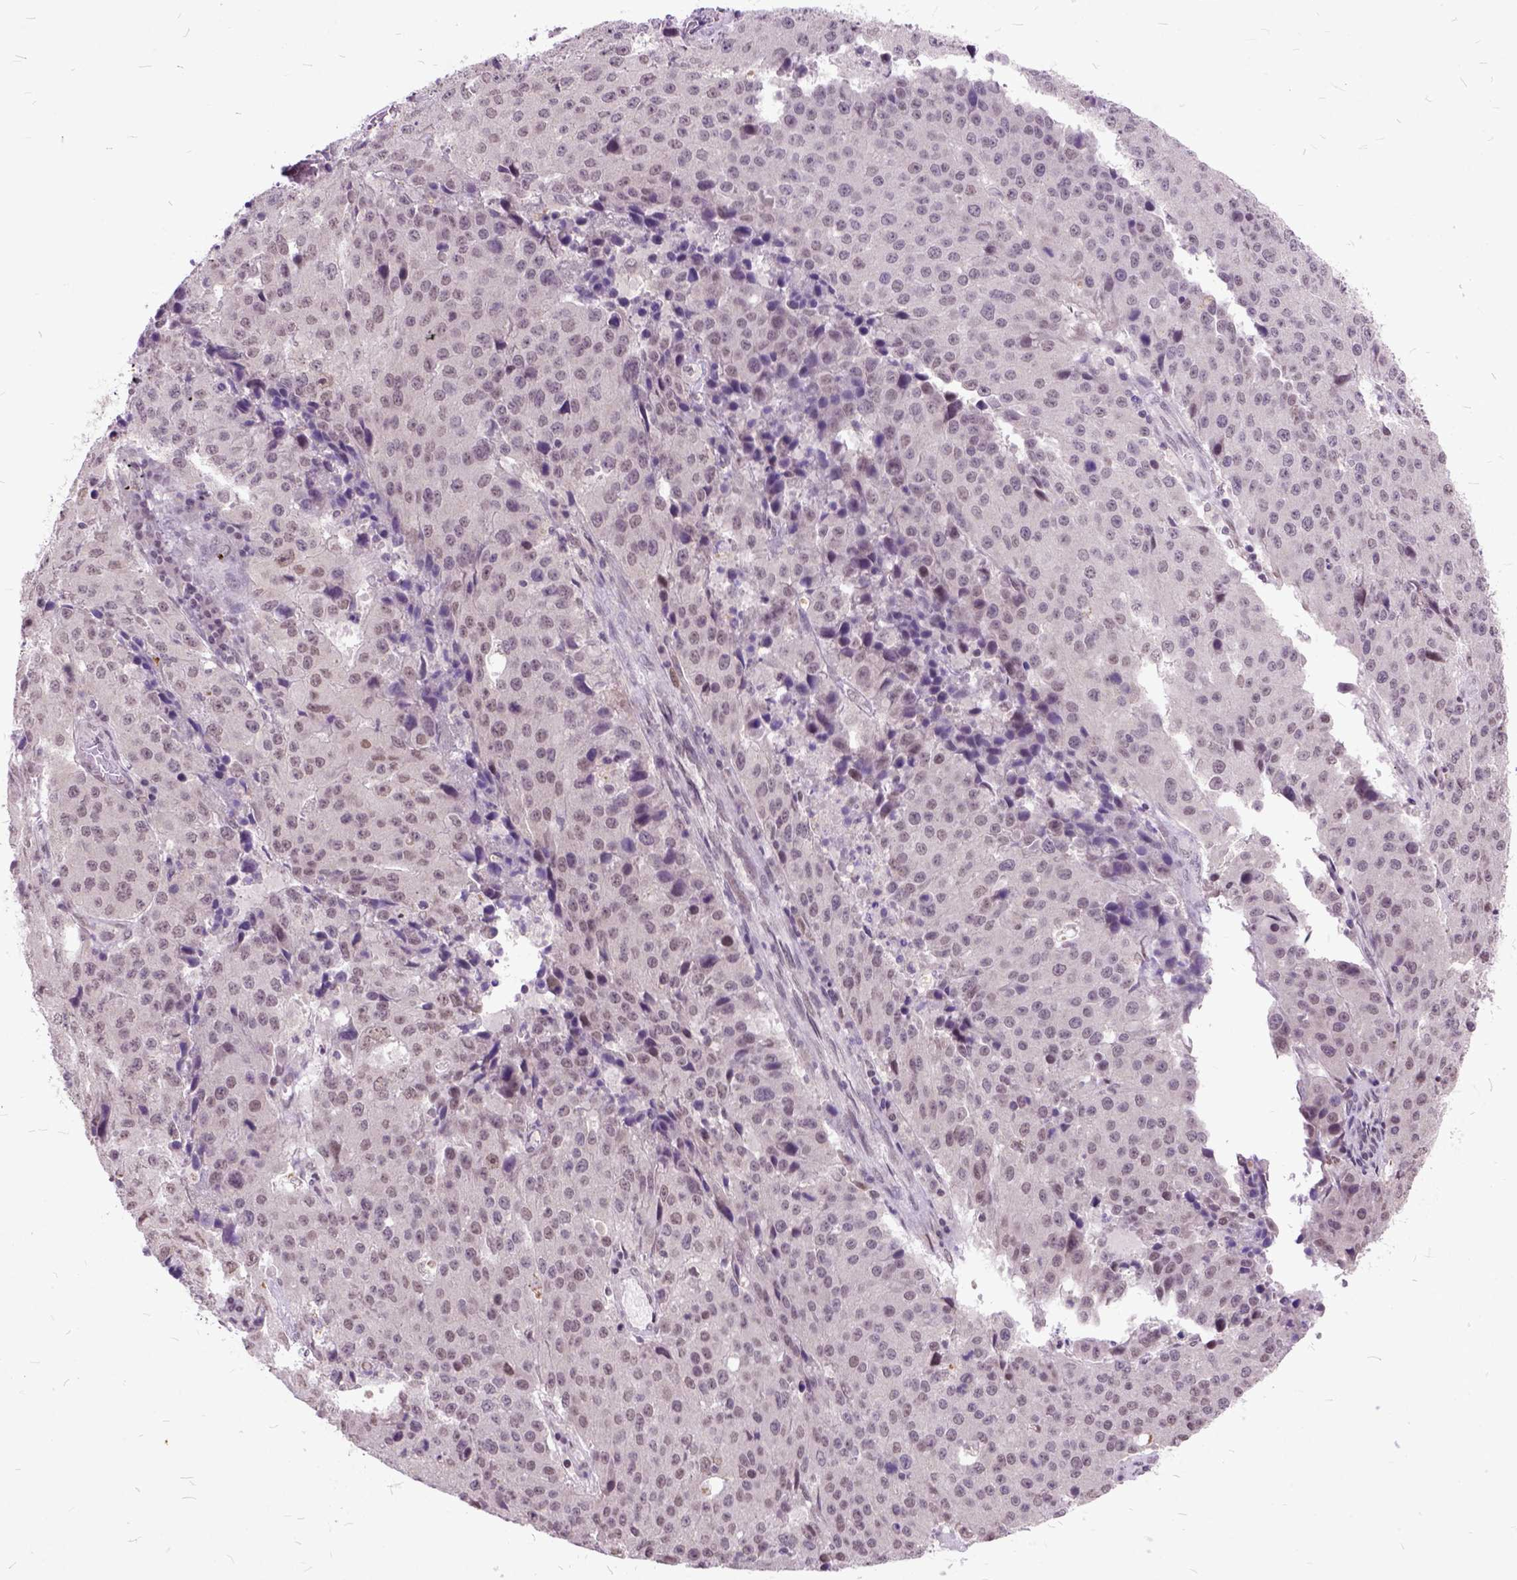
{"staining": {"intensity": "weak", "quantity": "25%-75%", "location": "nuclear"}, "tissue": "stomach cancer", "cell_type": "Tumor cells", "image_type": "cancer", "snomed": [{"axis": "morphology", "description": "Adenocarcinoma, NOS"}, {"axis": "topography", "description": "Stomach"}], "caption": "Immunohistochemistry histopathology image of neoplastic tissue: human stomach cancer (adenocarcinoma) stained using immunohistochemistry (IHC) displays low levels of weak protein expression localized specifically in the nuclear of tumor cells, appearing as a nuclear brown color.", "gene": "ORC5", "patient": {"sex": "male", "age": 71}}